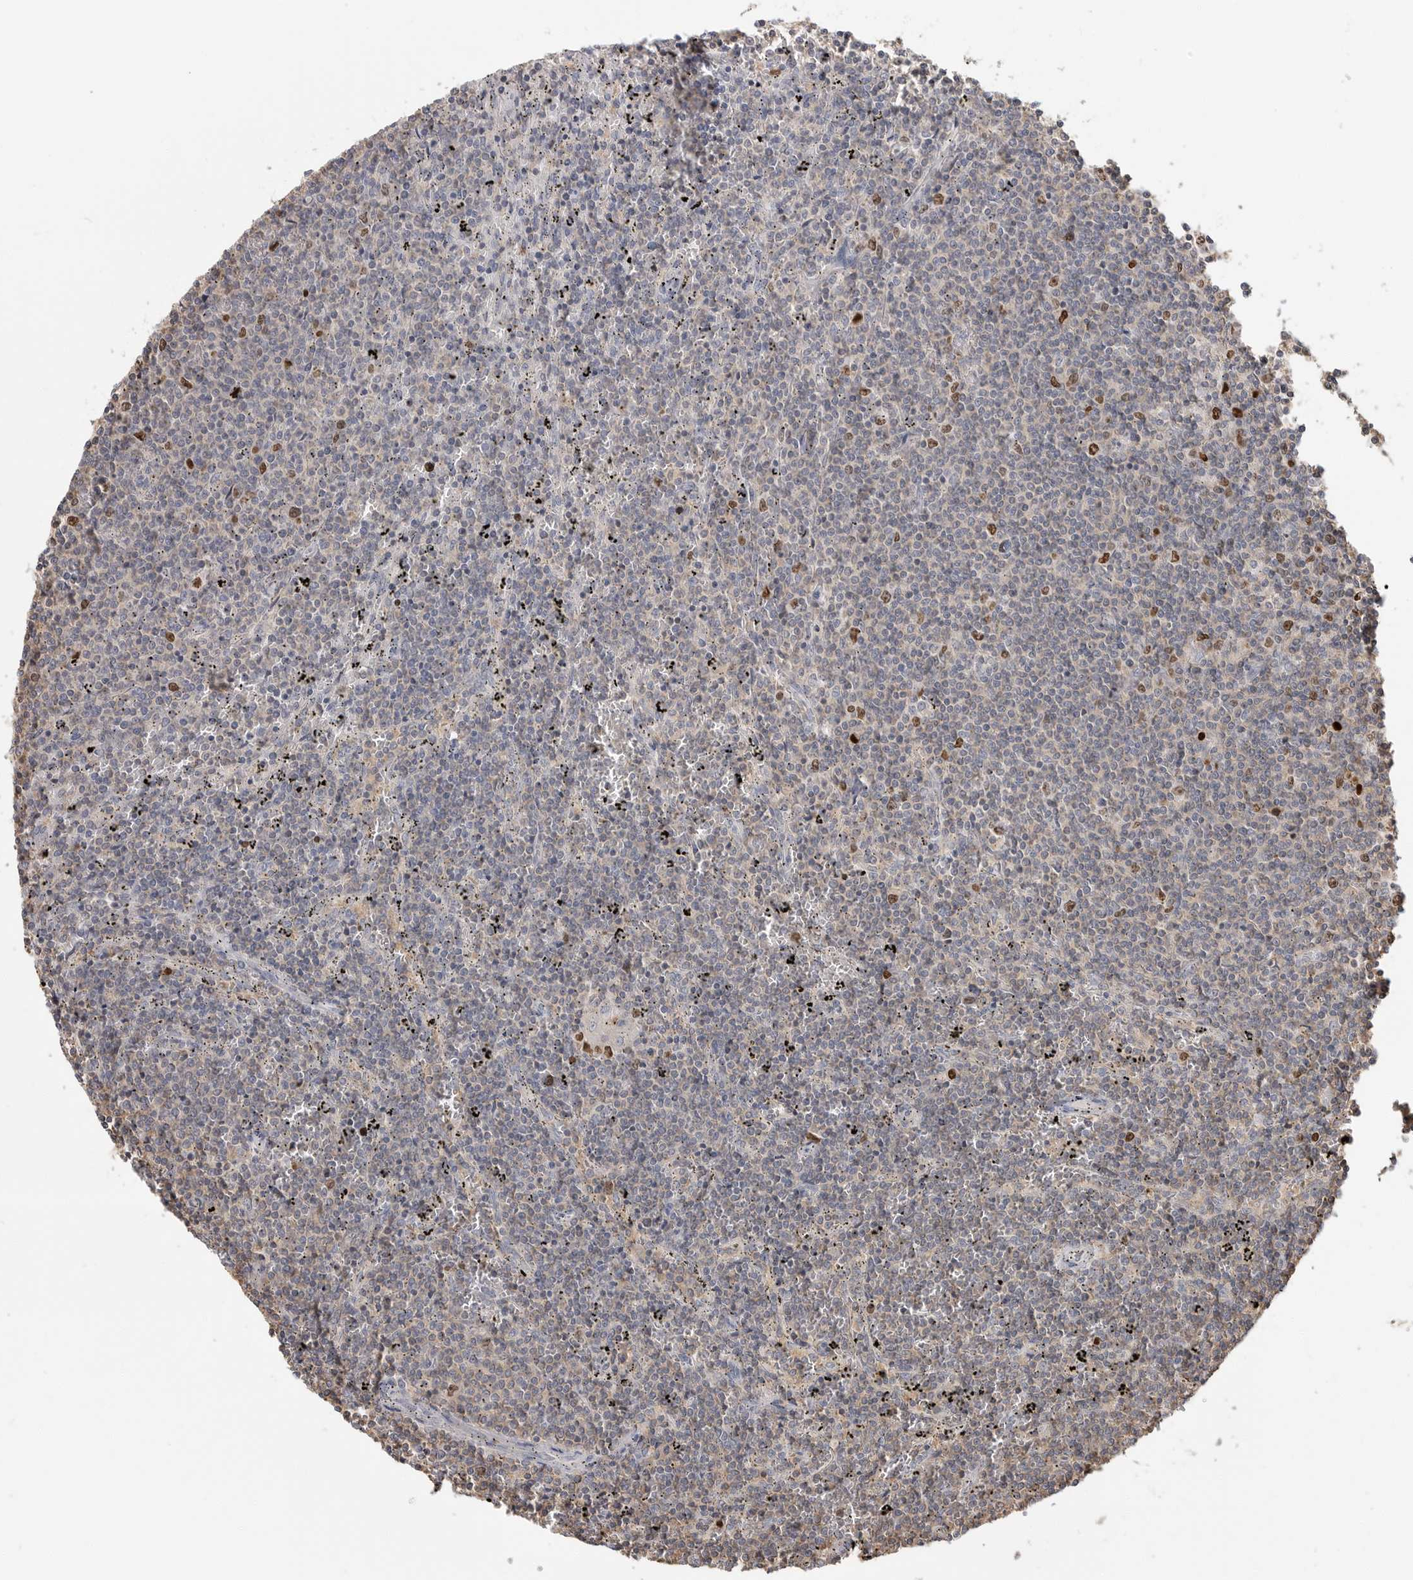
{"staining": {"intensity": "moderate", "quantity": "<25%", "location": "nuclear"}, "tissue": "lymphoma", "cell_type": "Tumor cells", "image_type": "cancer", "snomed": [{"axis": "morphology", "description": "Malignant lymphoma, non-Hodgkin's type, Low grade"}, {"axis": "topography", "description": "Spleen"}], "caption": "Protein analysis of malignant lymphoma, non-Hodgkin's type (low-grade) tissue demonstrates moderate nuclear expression in approximately <25% of tumor cells. The staining was performed using DAB to visualize the protein expression in brown, while the nuclei were stained in blue with hematoxylin (Magnification: 20x).", "gene": "TOP2A", "patient": {"sex": "female", "age": 50}}